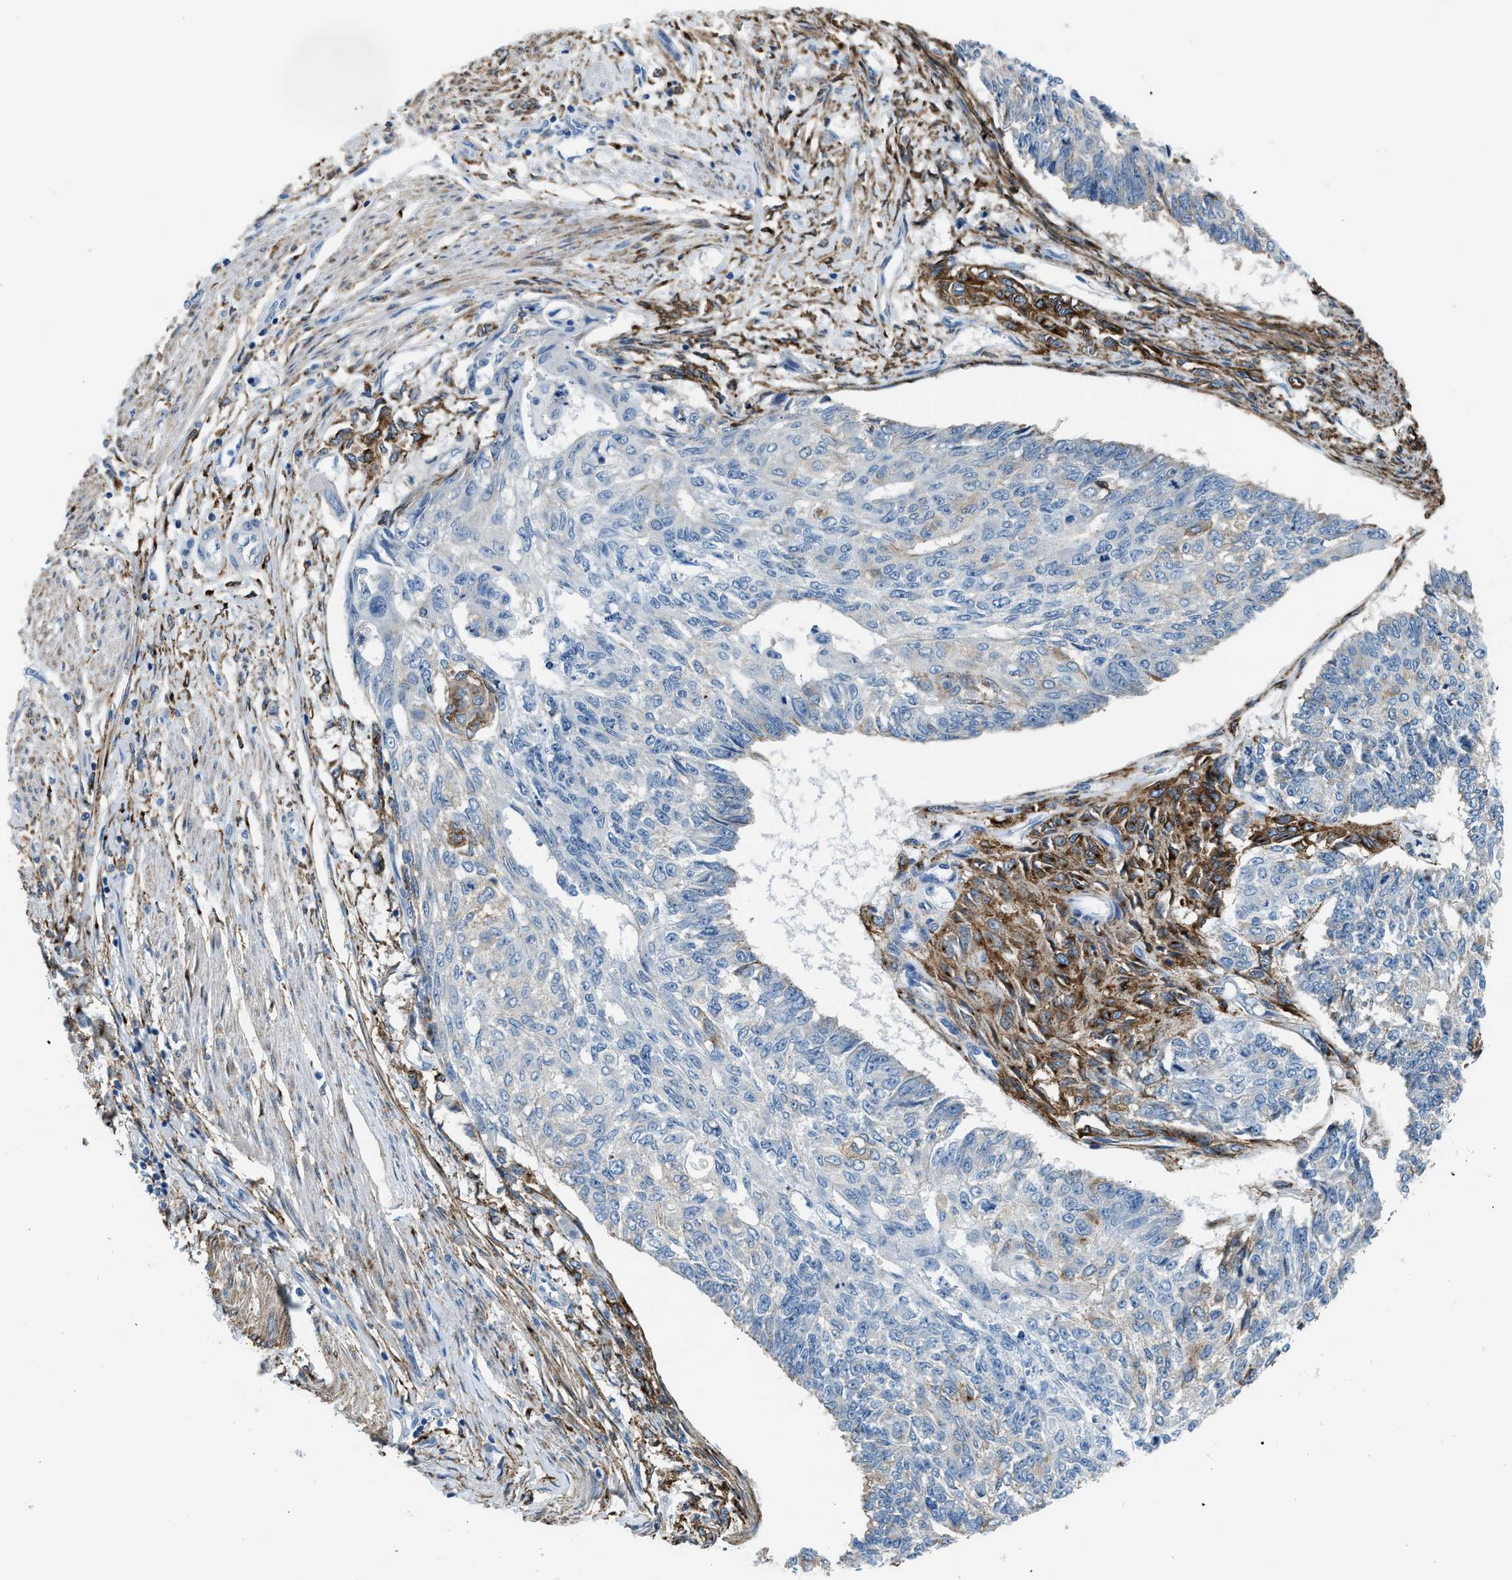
{"staining": {"intensity": "negative", "quantity": "none", "location": "none"}, "tissue": "endometrial cancer", "cell_type": "Tumor cells", "image_type": "cancer", "snomed": [{"axis": "morphology", "description": "Adenocarcinoma, NOS"}, {"axis": "topography", "description": "Endometrium"}], "caption": "Tumor cells show no significant protein staining in endometrial adenocarcinoma.", "gene": "LRP1", "patient": {"sex": "female", "age": 32}}